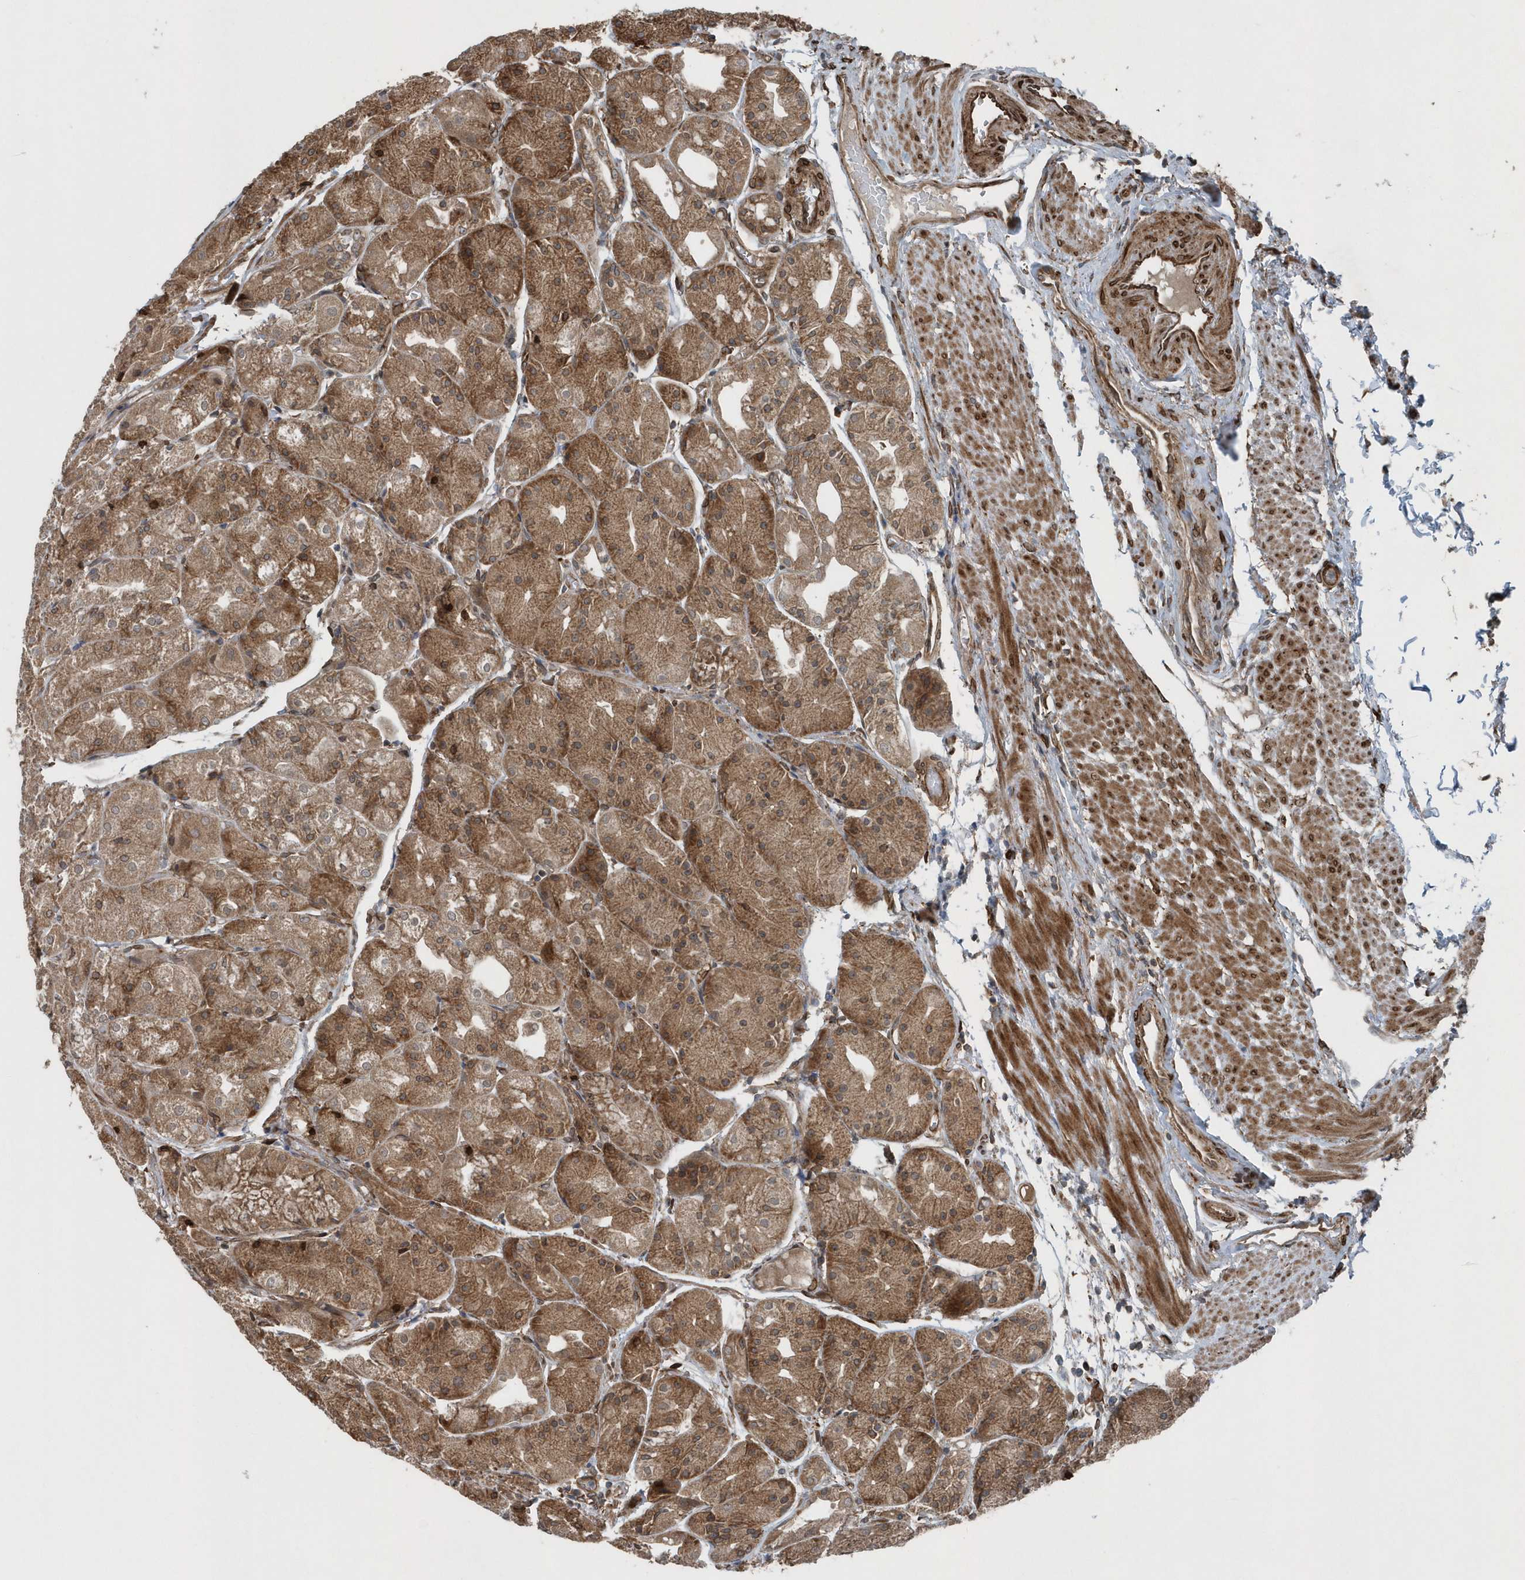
{"staining": {"intensity": "moderate", "quantity": ">75%", "location": "cytoplasmic/membranous"}, "tissue": "stomach", "cell_type": "Glandular cells", "image_type": "normal", "snomed": [{"axis": "morphology", "description": "Normal tissue, NOS"}, {"axis": "topography", "description": "Stomach, upper"}], "caption": "Immunohistochemical staining of normal stomach displays medium levels of moderate cytoplasmic/membranous staining in about >75% of glandular cells. (DAB (3,3'-diaminobenzidine) IHC with brightfield microscopy, high magnification).", "gene": "MCC", "patient": {"sex": "male", "age": 72}}